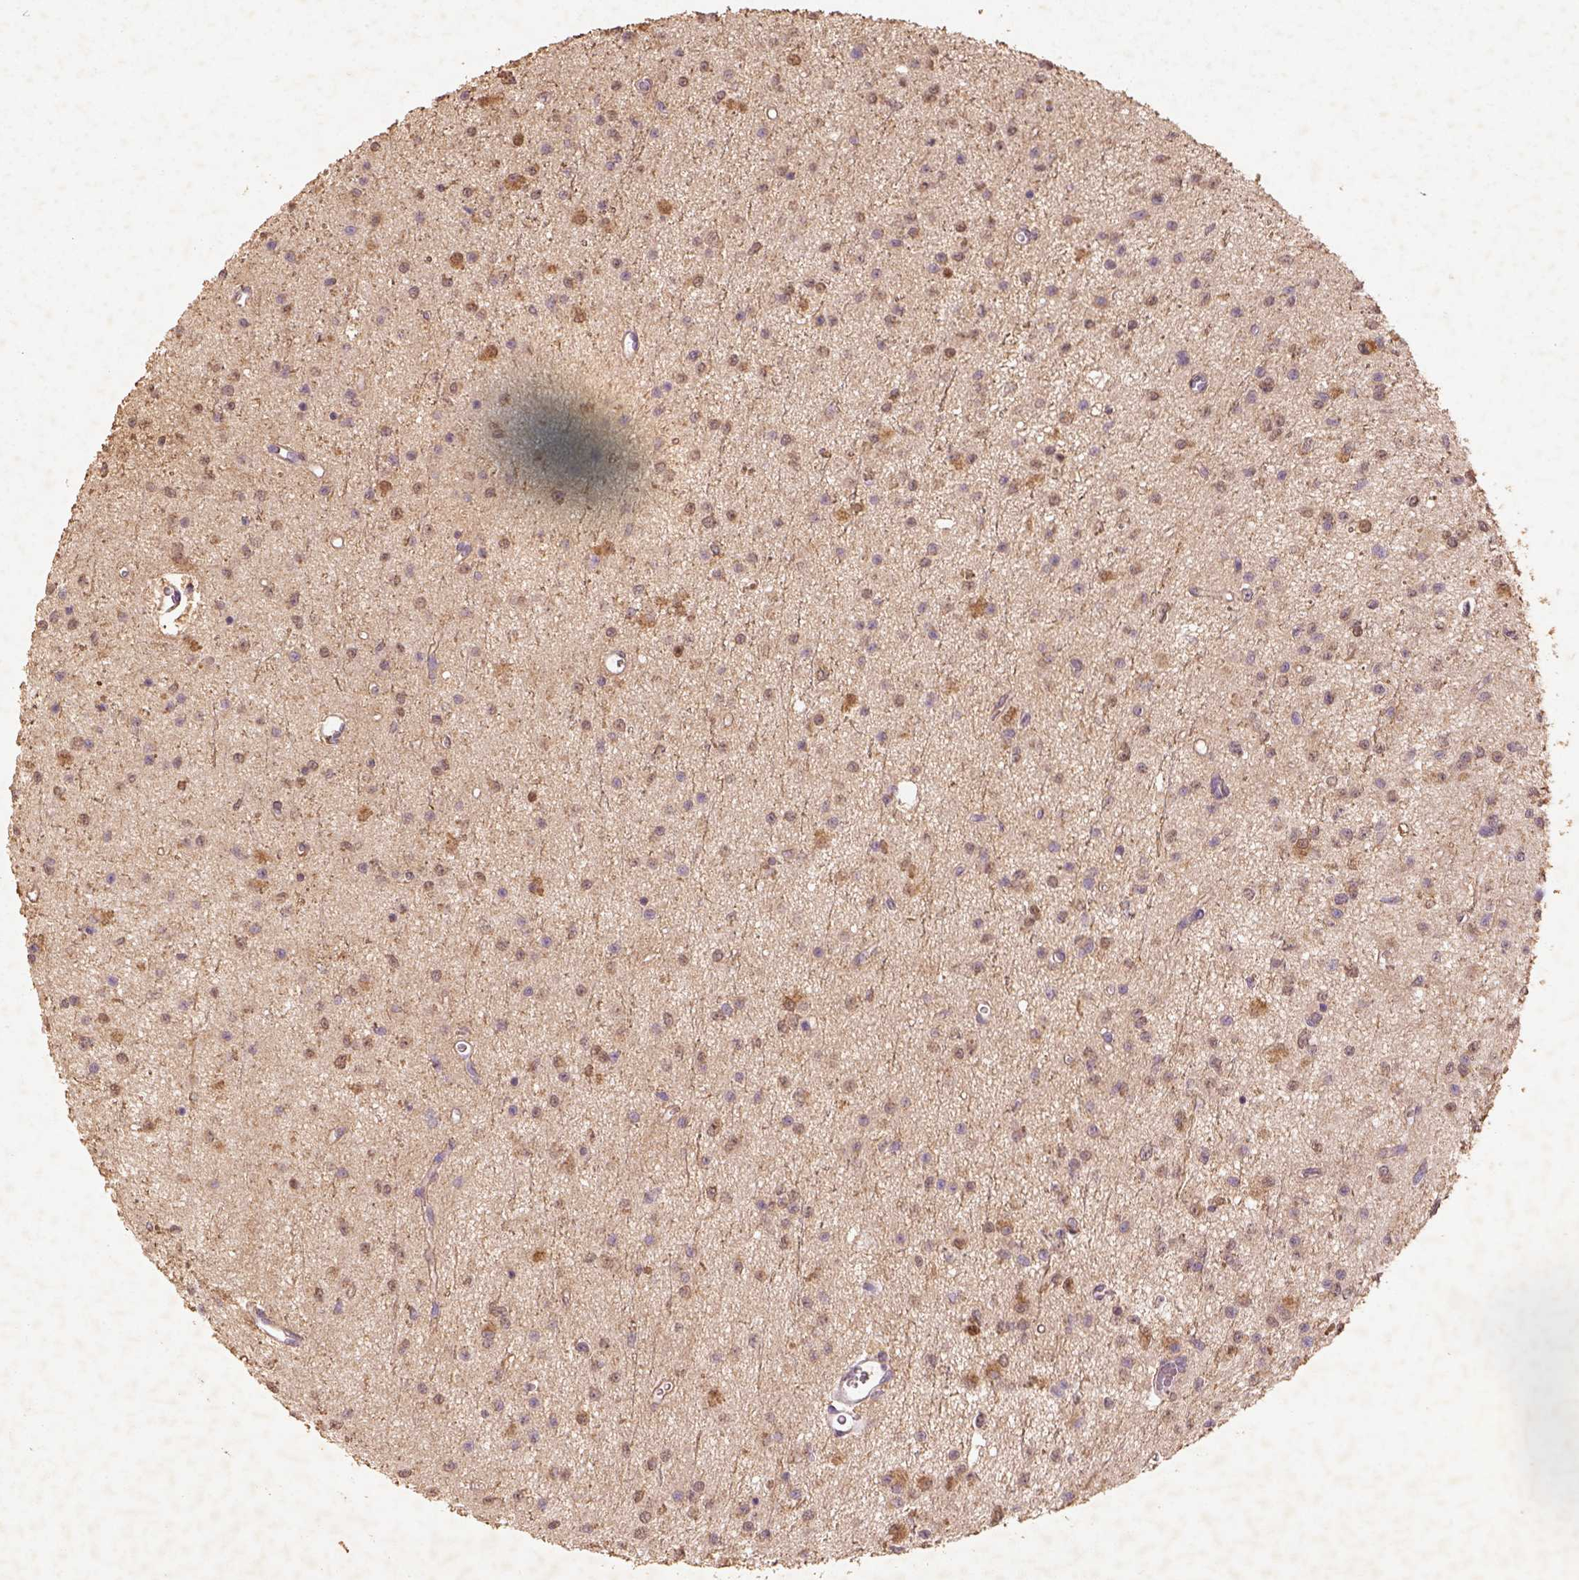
{"staining": {"intensity": "moderate", "quantity": "<25%", "location": "cytoplasmic/membranous"}, "tissue": "glioma", "cell_type": "Tumor cells", "image_type": "cancer", "snomed": [{"axis": "morphology", "description": "Glioma, malignant, Low grade"}, {"axis": "topography", "description": "Brain"}], "caption": "Protein staining of glioma tissue reveals moderate cytoplasmic/membranous staining in about <25% of tumor cells.", "gene": "AP2B1", "patient": {"sex": "female", "age": 45}}